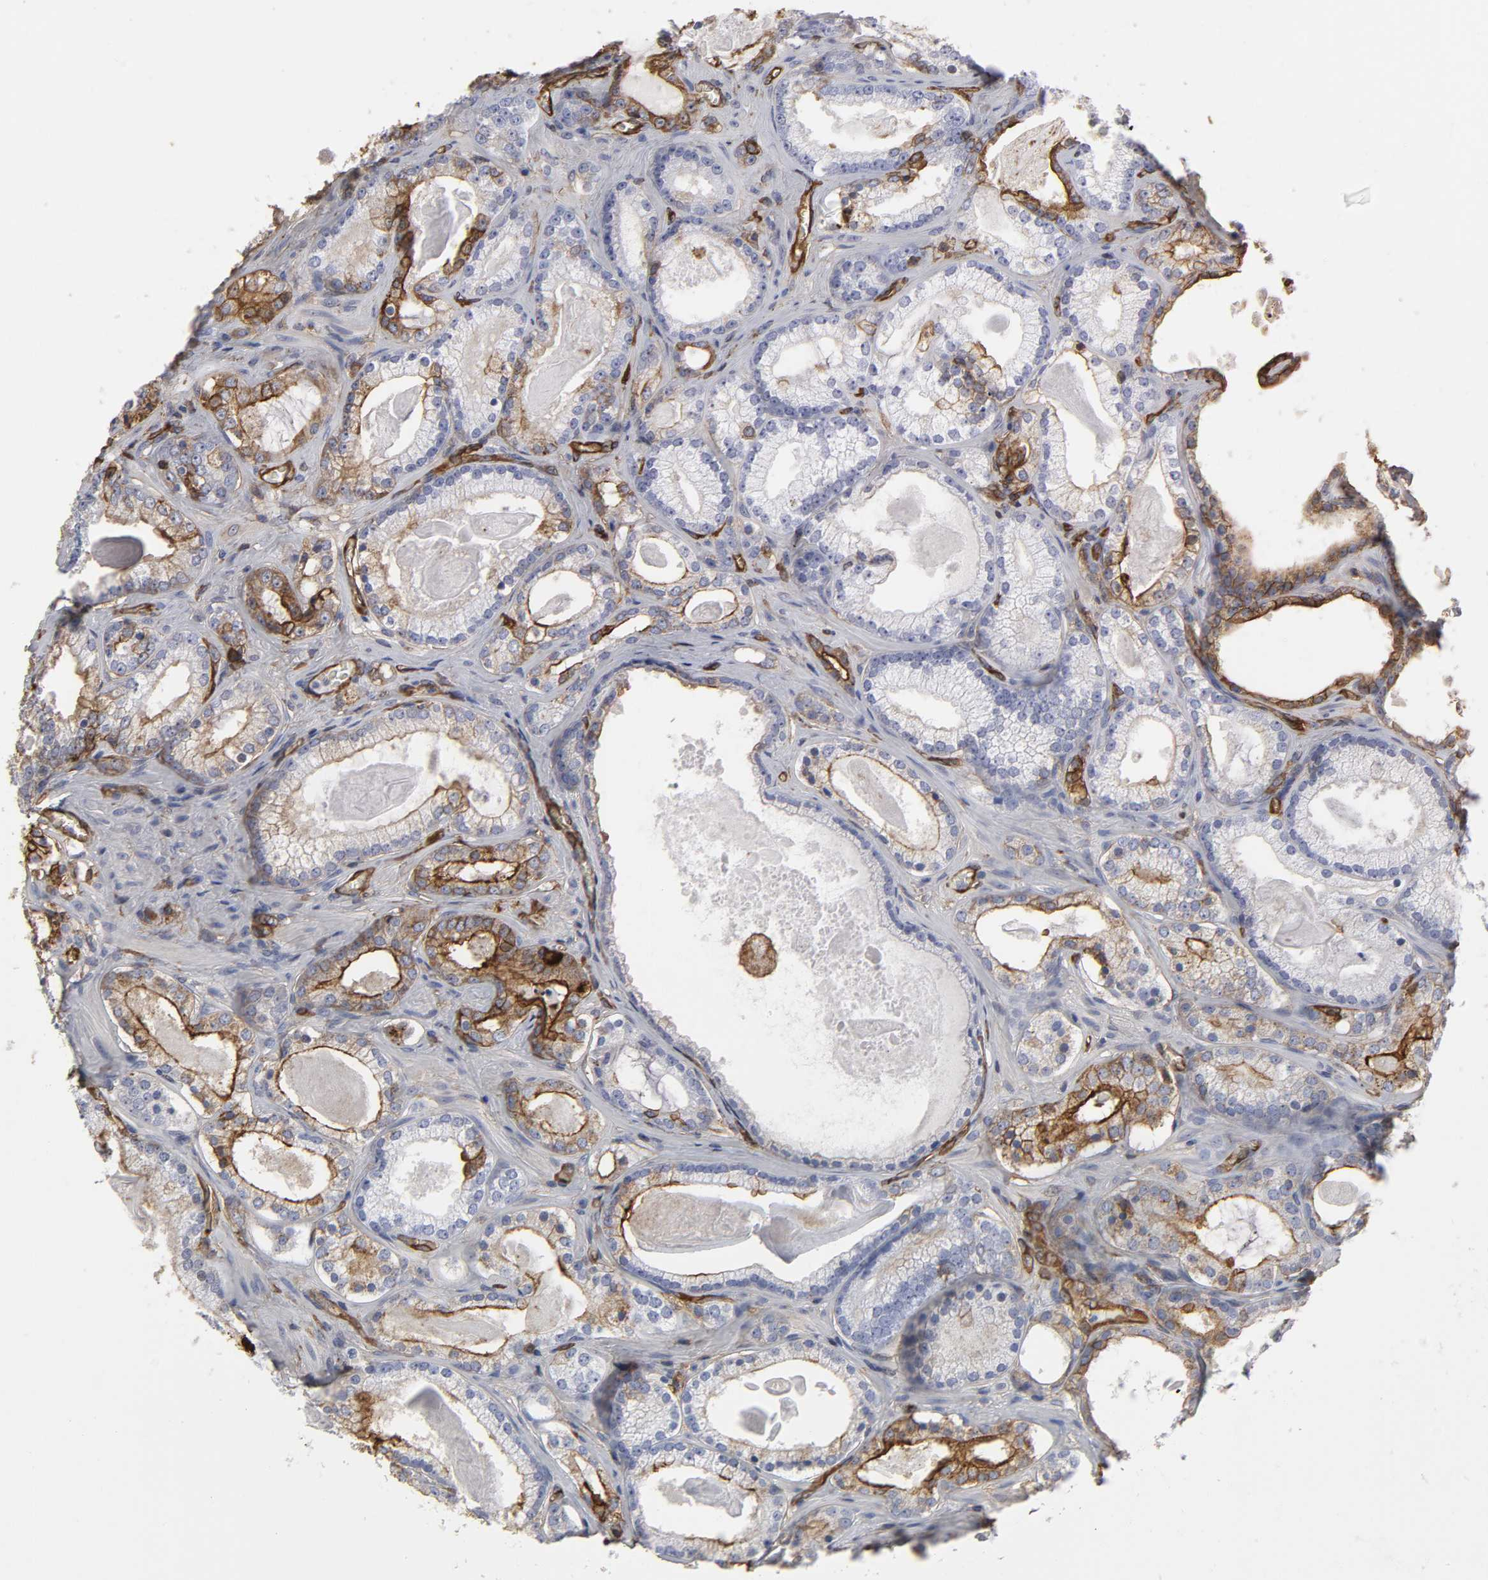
{"staining": {"intensity": "moderate", "quantity": "25%-75%", "location": "cytoplasmic/membranous"}, "tissue": "prostate cancer", "cell_type": "Tumor cells", "image_type": "cancer", "snomed": [{"axis": "morphology", "description": "Adenocarcinoma, Low grade"}, {"axis": "topography", "description": "Prostate"}], "caption": "This histopathology image demonstrates IHC staining of human prostate low-grade adenocarcinoma, with medium moderate cytoplasmic/membranous staining in about 25%-75% of tumor cells.", "gene": "ANXA2", "patient": {"sex": "male", "age": 59}}